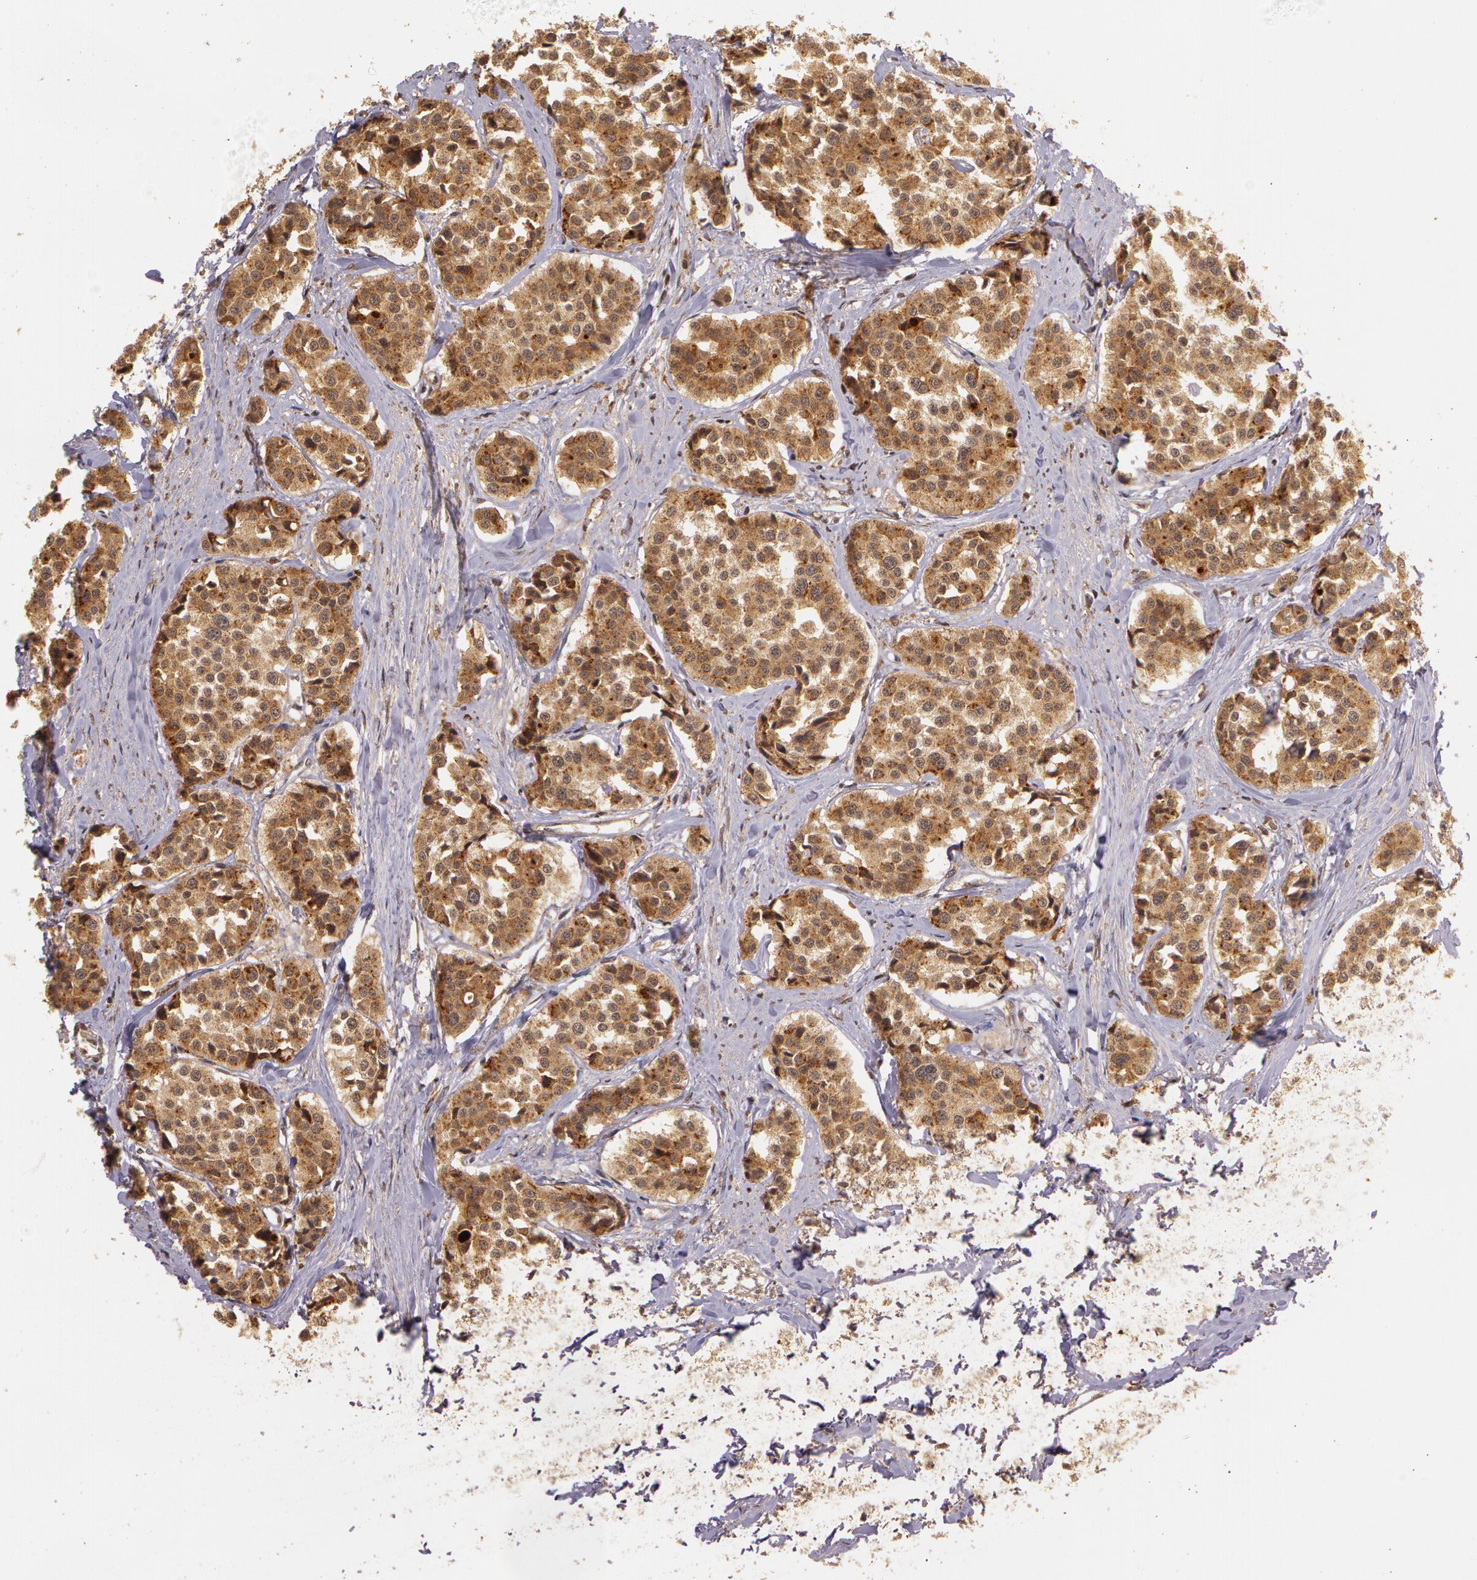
{"staining": {"intensity": "strong", "quantity": ">75%", "location": "cytoplasmic/membranous"}, "tissue": "carcinoid", "cell_type": "Tumor cells", "image_type": "cancer", "snomed": [{"axis": "morphology", "description": "Carcinoid, malignant, NOS"}, {"axis": "topography", "description": "Small intestine"}], "caption": "Carcinoid was stained to show a protein in brown. There is high levels of strong cytoplasmic/membranous expression in about >75% of tumor cells.", "gene": "ASCC2", "patient": {"sex": "male", "age": 60}}